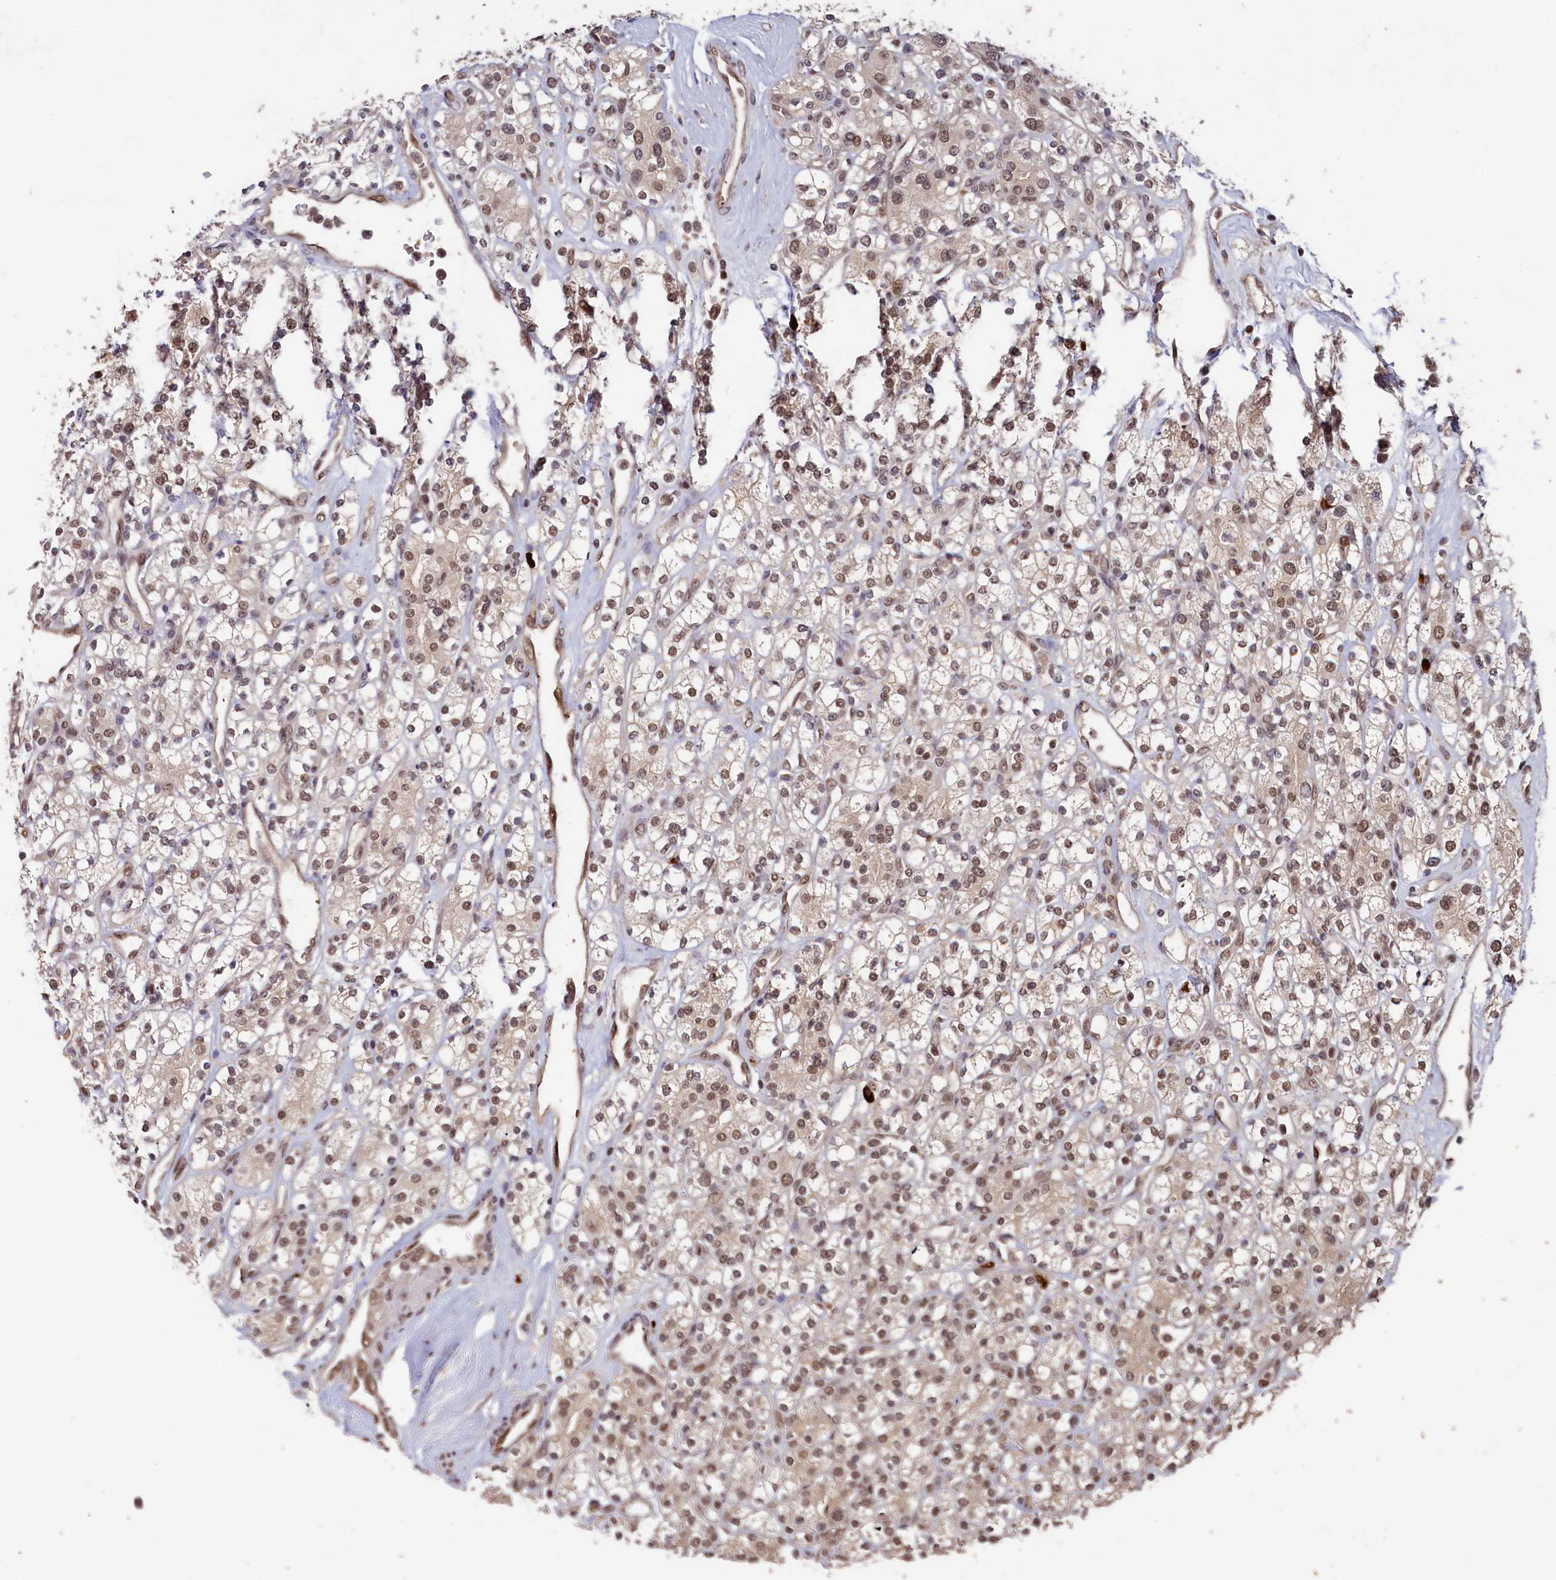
{"staining": {"intensity": "moderate", "quantity": ">75%", "location": "nuclear"}, "tissue": "renal cancer", "cell_type": "Tumor cells", "image_type": "cancer", "snomed": [{"axis": "morphology", "description": "Adenocarcinoma, NOS"}, {"axis": "topography", "description": "Kidney"}], "caption": "High-power microscopy captured an immunohistochemistry photomicrograph of renal adenocarcinoma, revealing moderate nuclear staining in approximately >75% of tumor cells.", "gene": "NAE1", "patient": {"sex": "male", "age": 77}}